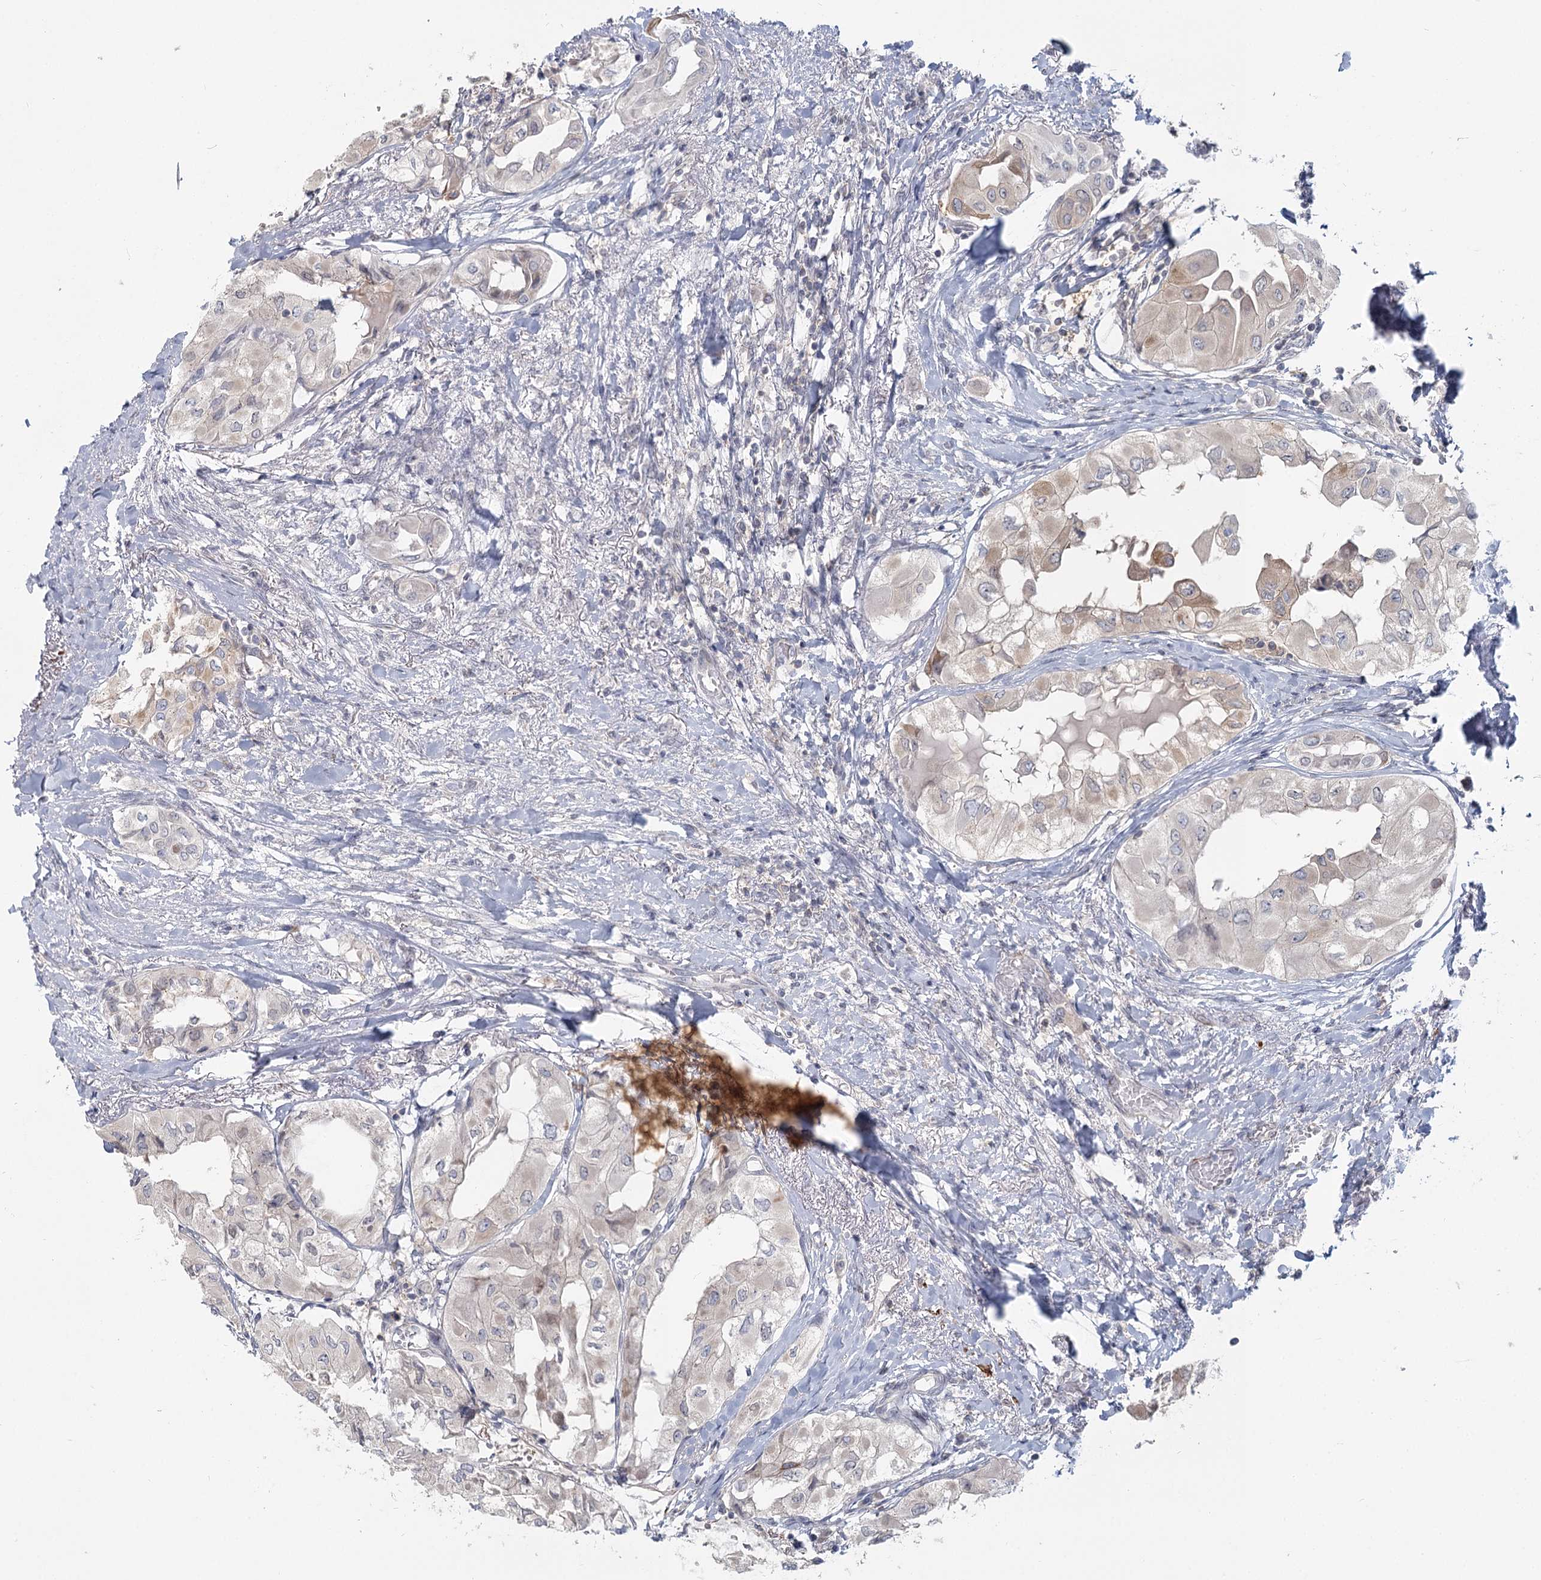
{"staining": {"intensity": "weak", "quantity": "<25%", "location": "cytoplasmic/membranous"}, "tissue": "thyroid cancer", "cell_type": "Tumor cells", "image_type": "cancer", "snomed": [{"axis": "morphology", "description": "Papillary adenocarcinoma, NOS"}, {"axis": "topography", "description": "Thyroid gland"}], "caption": "DAB (3,3'-diaminobenzidine) immunohistochemical staining of thyroid papillary adenocarcinoma displays no significant expression in tumor cells. Brightfield microscopy of immunohistochemistry (IHC) stained with DAB (3,3'-diaminobenzidine) (brown) and hematoxylin (blue), captured at high magnification.", "gene": "USP11", "patient": {"sex": "female", "age": 59}}